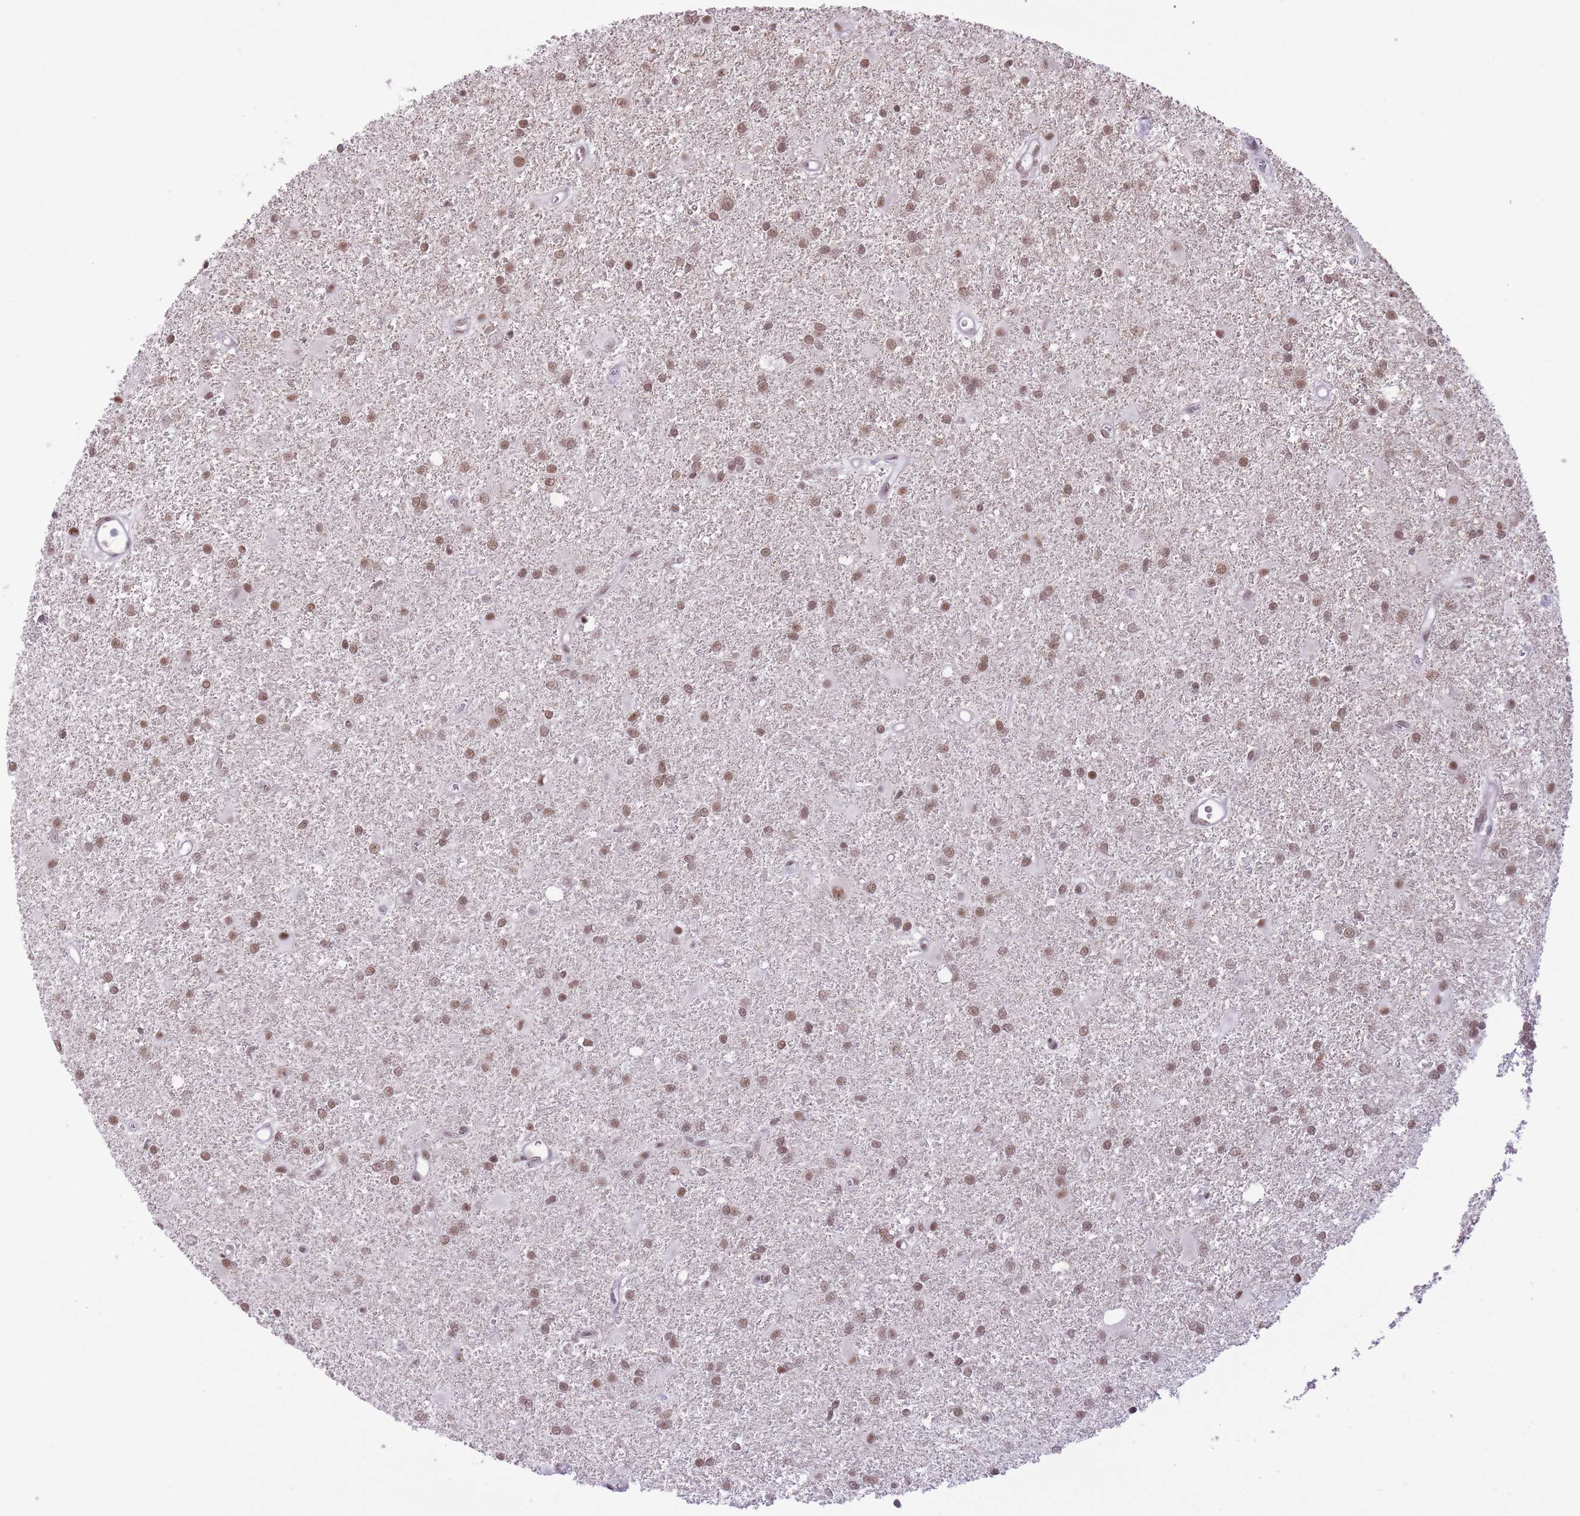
{"staining": {"intensity": "moderate", "quantity": ">75%", "location": "nuclear"}, "tissue": "glioma", "cell_type": "Tumor cells", "image_type": "cancer", "snomed": [{"axis": "morphology", "description": "Glioma, malignant, High grade"}, {"axis": "topography", "description": "Brain"}], "caption": "This is a histology image of immunohistochemistry (IHC) staining of glioma, which shows moderate staining in the nuclear of tumor cells.", "gene": "ZBED5", "patient": {"sex": "female", "age": 50}}